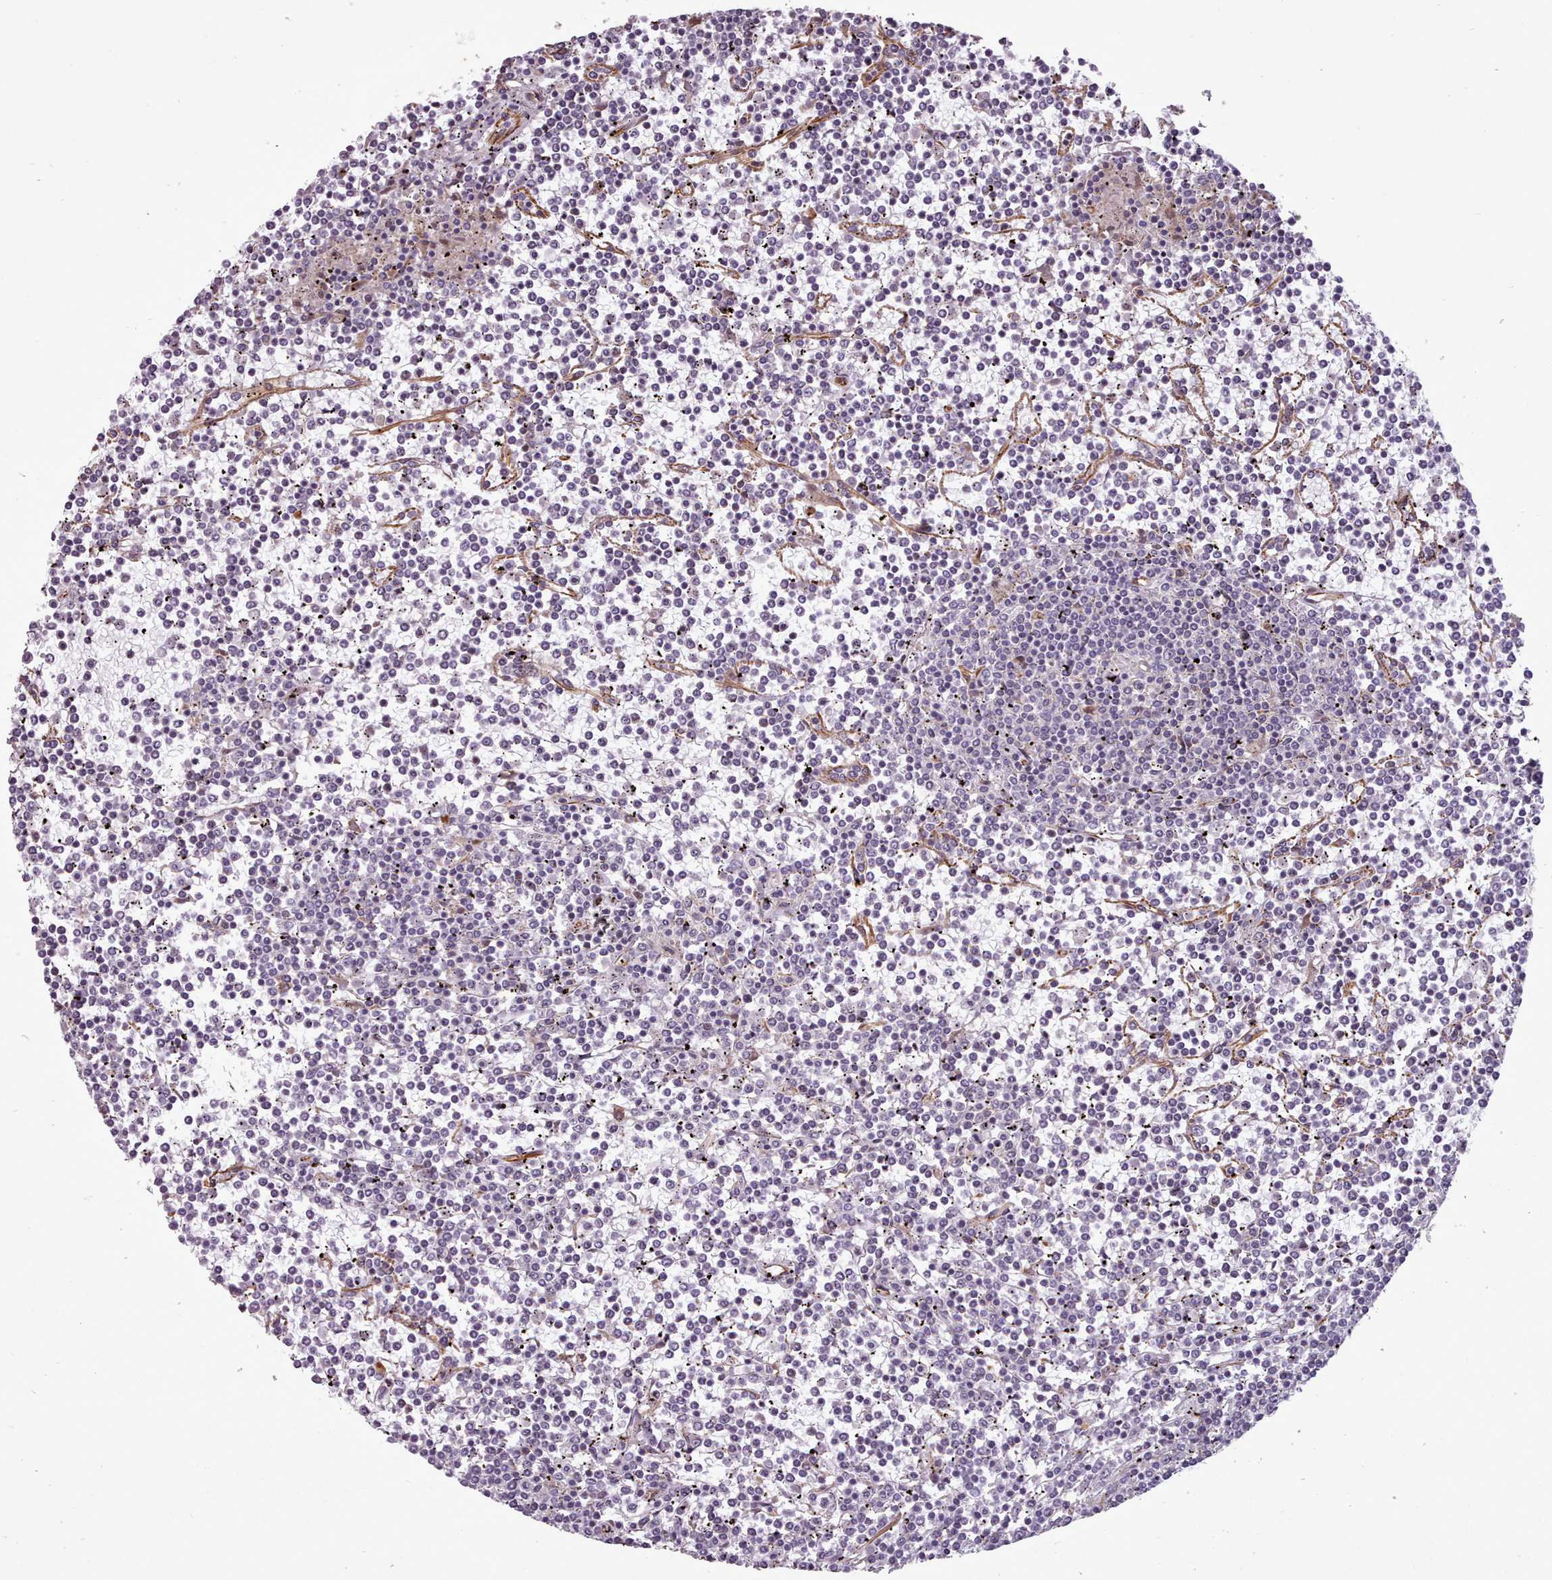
{"staining": {"intensity": "negative", "quantity": "none", "location": "none"}, "tissue": "lymphoma", "cell_type": "Tumor cells", "image_type": "cancer", "snomed": [{"axis": "morphology", "description": "Malignant lymphoma, non-Hodgkin's type, Low grade"}, {"axis": "topography", "description": "Spleen"}], "caption": "Tumor cells are negative for brown protein staining in malignant lymphoma, non-Hodgkin's type (low-grade).", "gene": "GBGT1", "patient": {"sex": "female", "age": 19}}